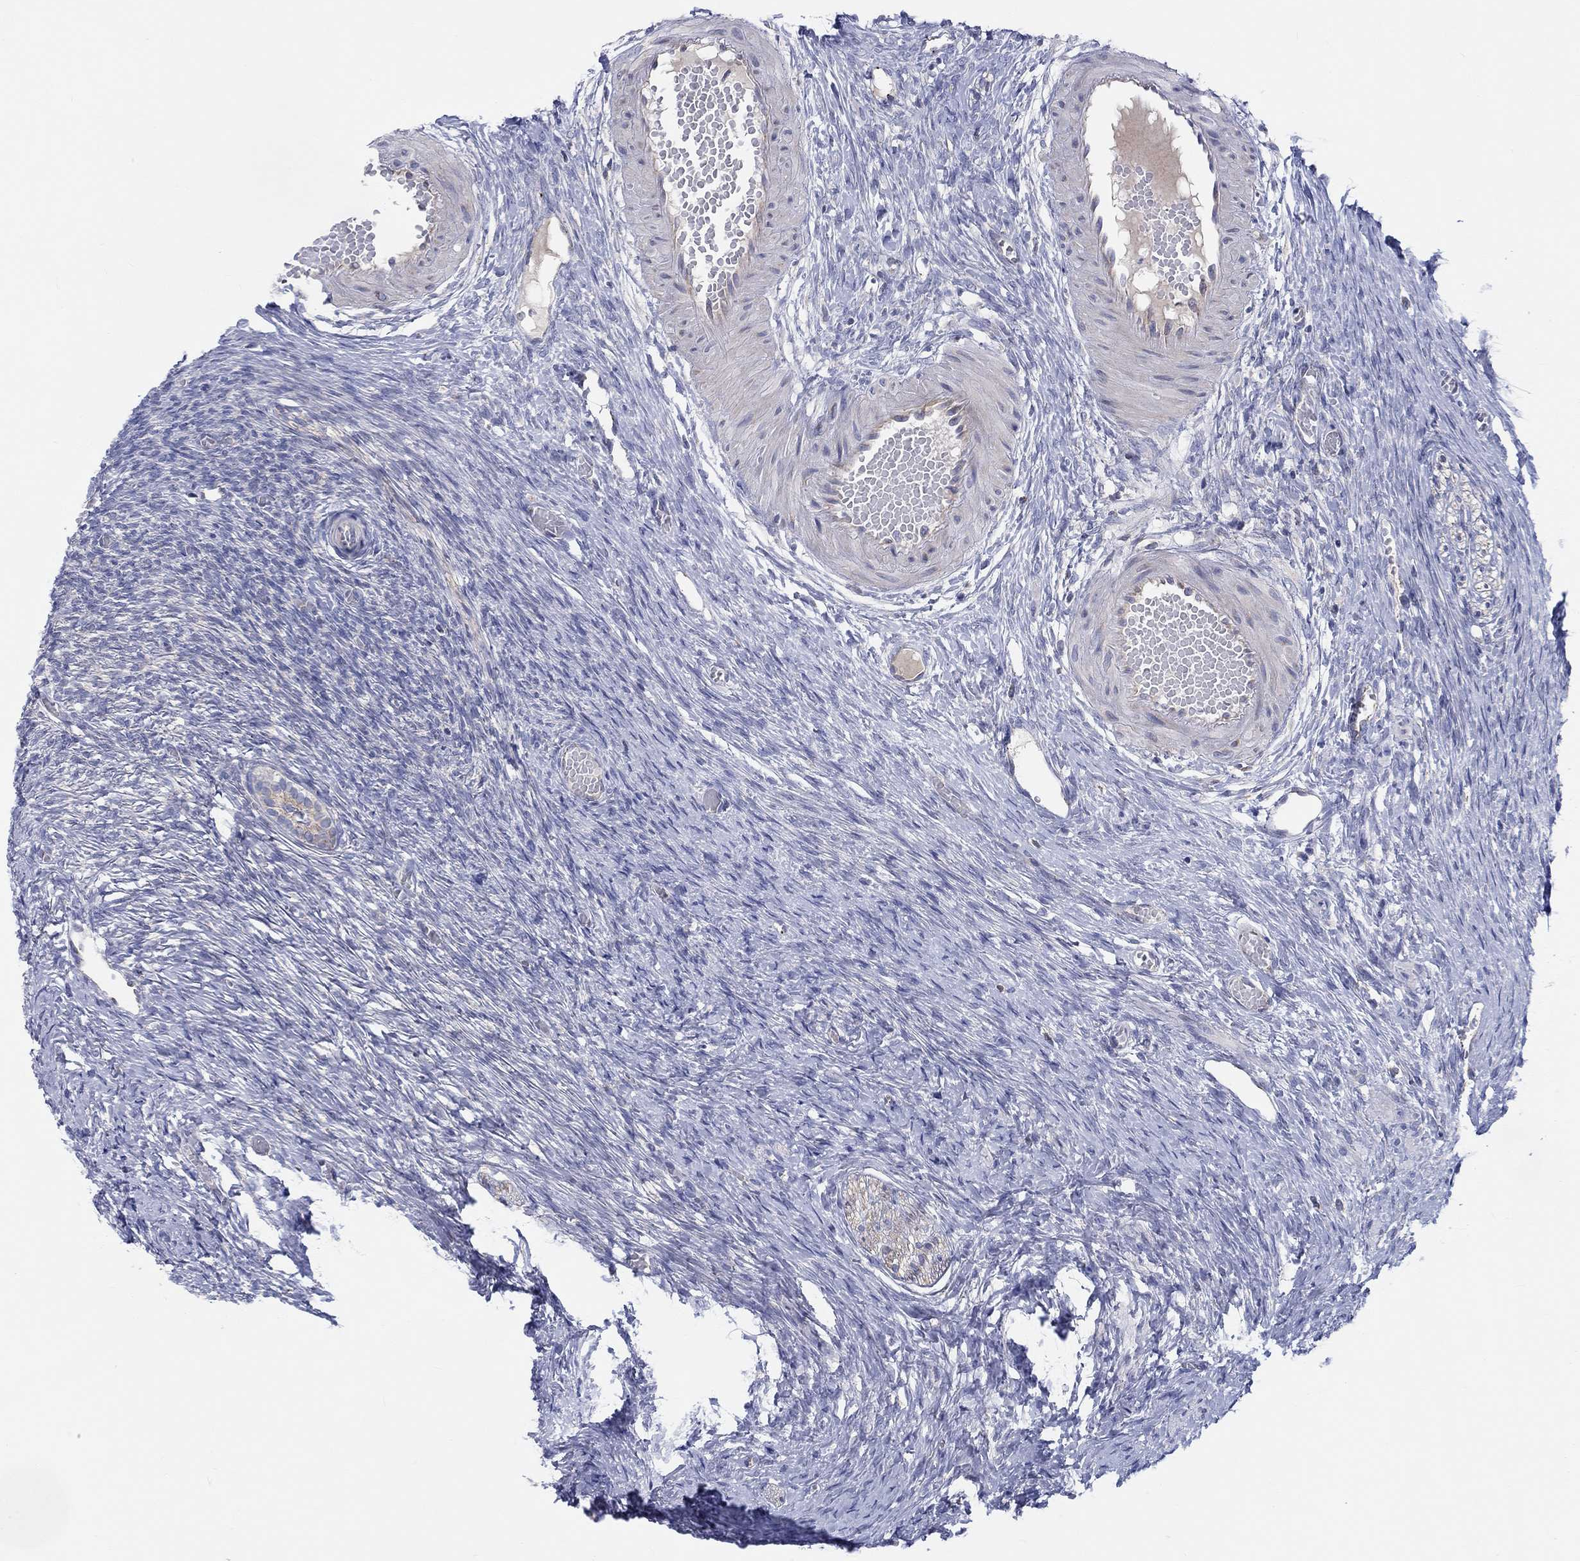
{"staining": {"intensity": "strong", "quantity": ">75%", "location": "cytoplasmic/membranous"}, "tissue": "ovary", "cell_type": "Follicle cells", "image_type": "normal", "snomed": [{"axis": "morphology", "description": "Normal tissue, NOS"}, {"axis": "topography", "description": "Ovary"}], "caption": "Protein staining displays strong cytoplasmic/membranous staining in about >75% of follicle cells in normal ovary.", "gene": "BCO2", "patient": {"sex": "female", "age": 27}}